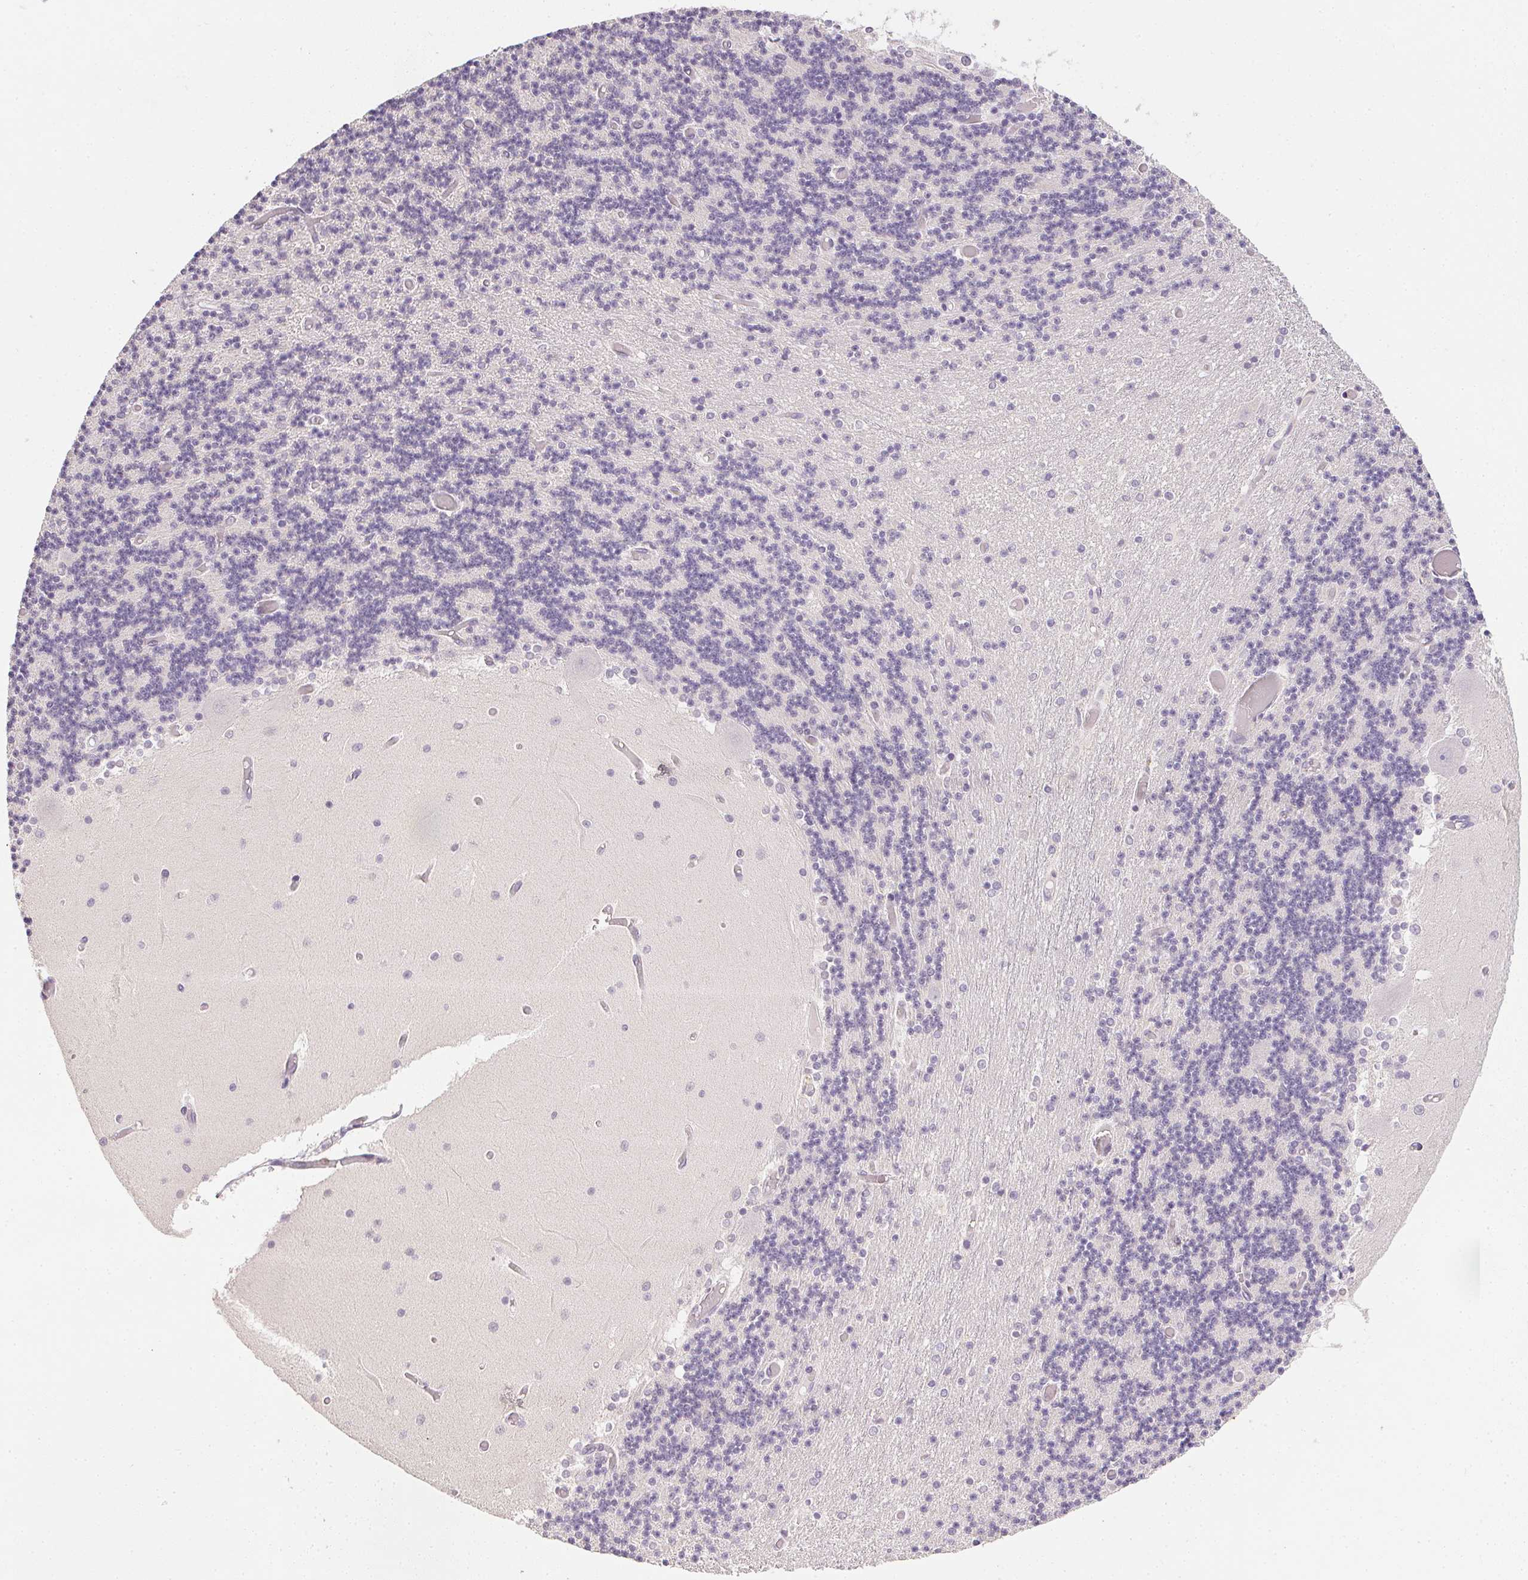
{"staining": {"intensity": "negative", "quantity": "none", "location": "none"}, "tissue": "cerebellum", "cell_type": "Cells in granular layer", "image_type": "normal", "snomed": [{"axis": "morphology", "description": "Normal tissue, NOS"}, {"axis": "topography", "description": "Cerebellum"}], "caption": "Unremarkable cerebellum was stained to show a protein in brown. There is no significant staining in cells in granular layer. (Brightfield microscopy of DAB immunohistochemistry (IHC) at high magnification).", "gene": "PPY", "patient": {"sex": "female", "age": 28}}